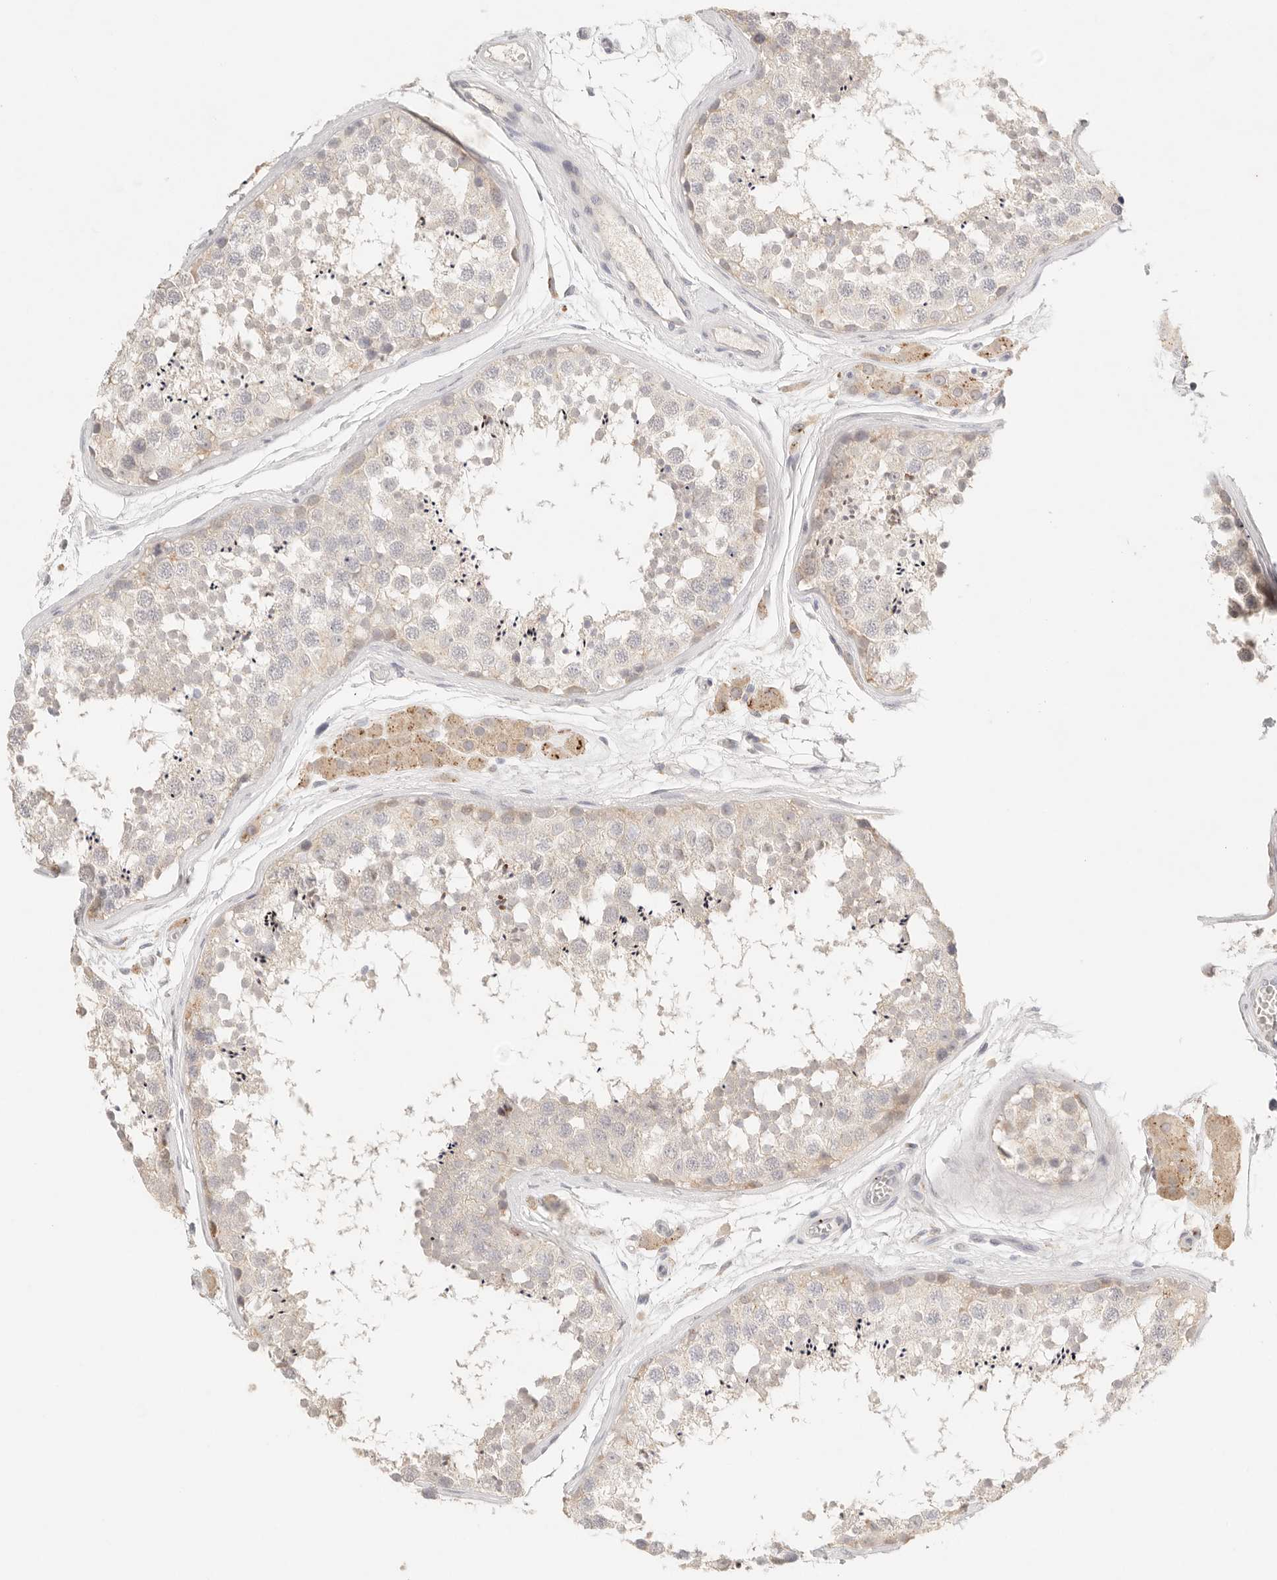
{"staining": {"intensity": "weak", "quantity": "<25%", "location": "cytoplasmic/membranous"}, "tissue": "testis", "cell_type": "Cells in seminiferous ducts", "image_type": "normal", "snomed": [{"axis": "morphology", "description": "Normal tissue, NOS"}, {"axis": "topography", "description": "Testis"}], "caption": "IHC photomicrograph of normal testis: testis stained with DAB (3,3'-diaminobenzidine) demonstrates no significant protein staining in cells in seminiferous ducts.", "gene": "CEP120", "patient": {"sex": "male", "age": 56}}